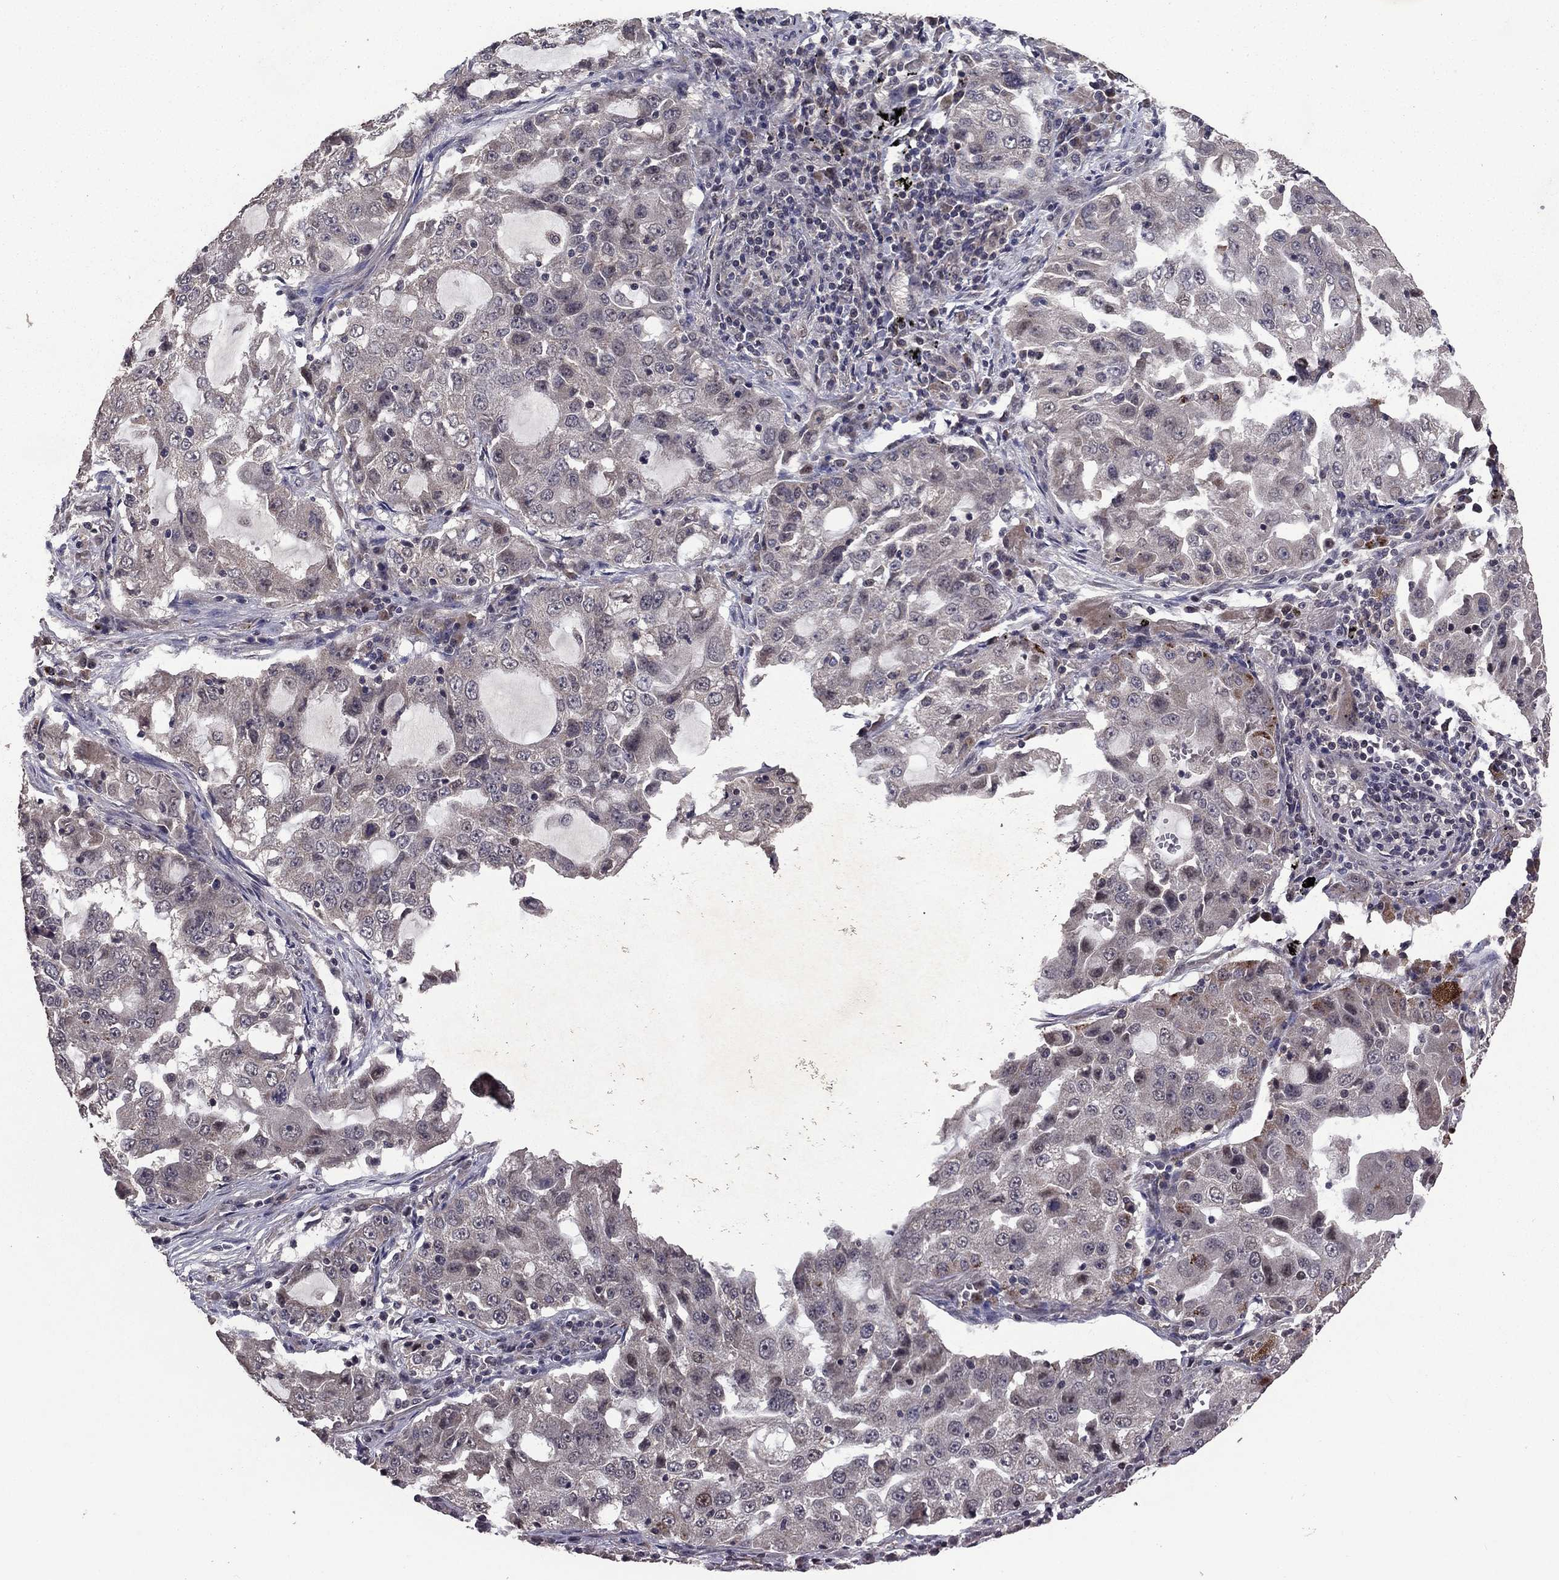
{"staining": {"intensity": "negative", "quantity": "none", "location": "none"}, "tissue": "lung cancer", "cell_type": "Tumor cells", "image_type": "cancer", "snomed": [{"axis": "morphology", "description": "Adenocarcinoma, NOS"}, {"axis": "topography", "description": "Lung"}], "caption": "The histopathology image displays no significant expression in tumor cells of lung adenocarcinoma.", "gene": "DHRS1", "patient": {"sex": "female", "age": 61}}